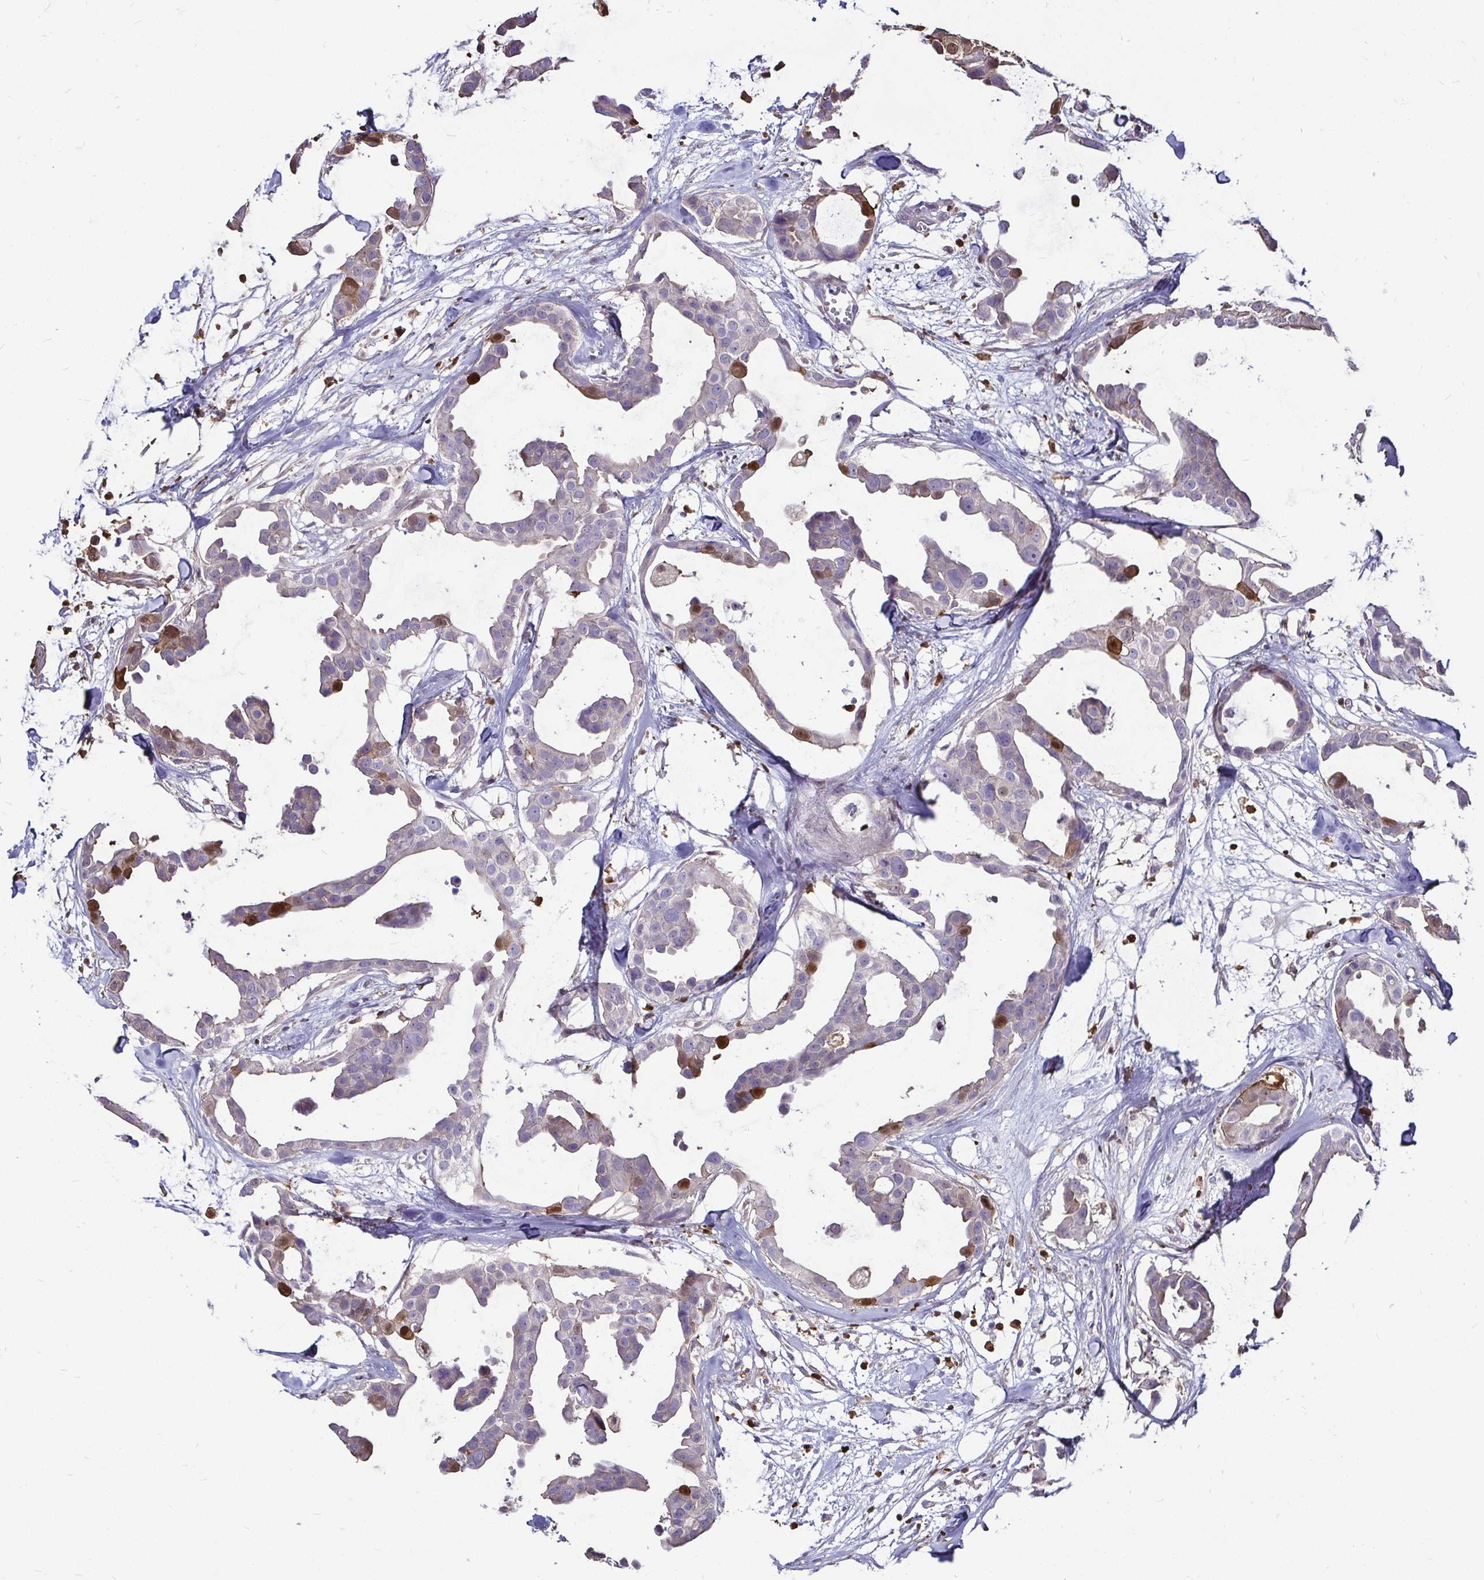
{"staining": {"intensity": "moderate", "quantity": "<25%", "location": "cytoplasmic/membranous,nuclear"}, "tissue": "breast cancer", "cell_type": "Tumor cells", "image_type": "cancer", "snomed": [{"axis": "morphology", "description": "Duct carcinoma"}, {"axis": "topography", "description": "Breast"}], "caption": "Immunohistochemical staining of breast cancer reveals low levels of moderate cytoplasmic/membranous and nuclear expression in about <25% of tumor cells.", "gene": "ZFP1", "patient": {"sex": "female", "age": 38}}